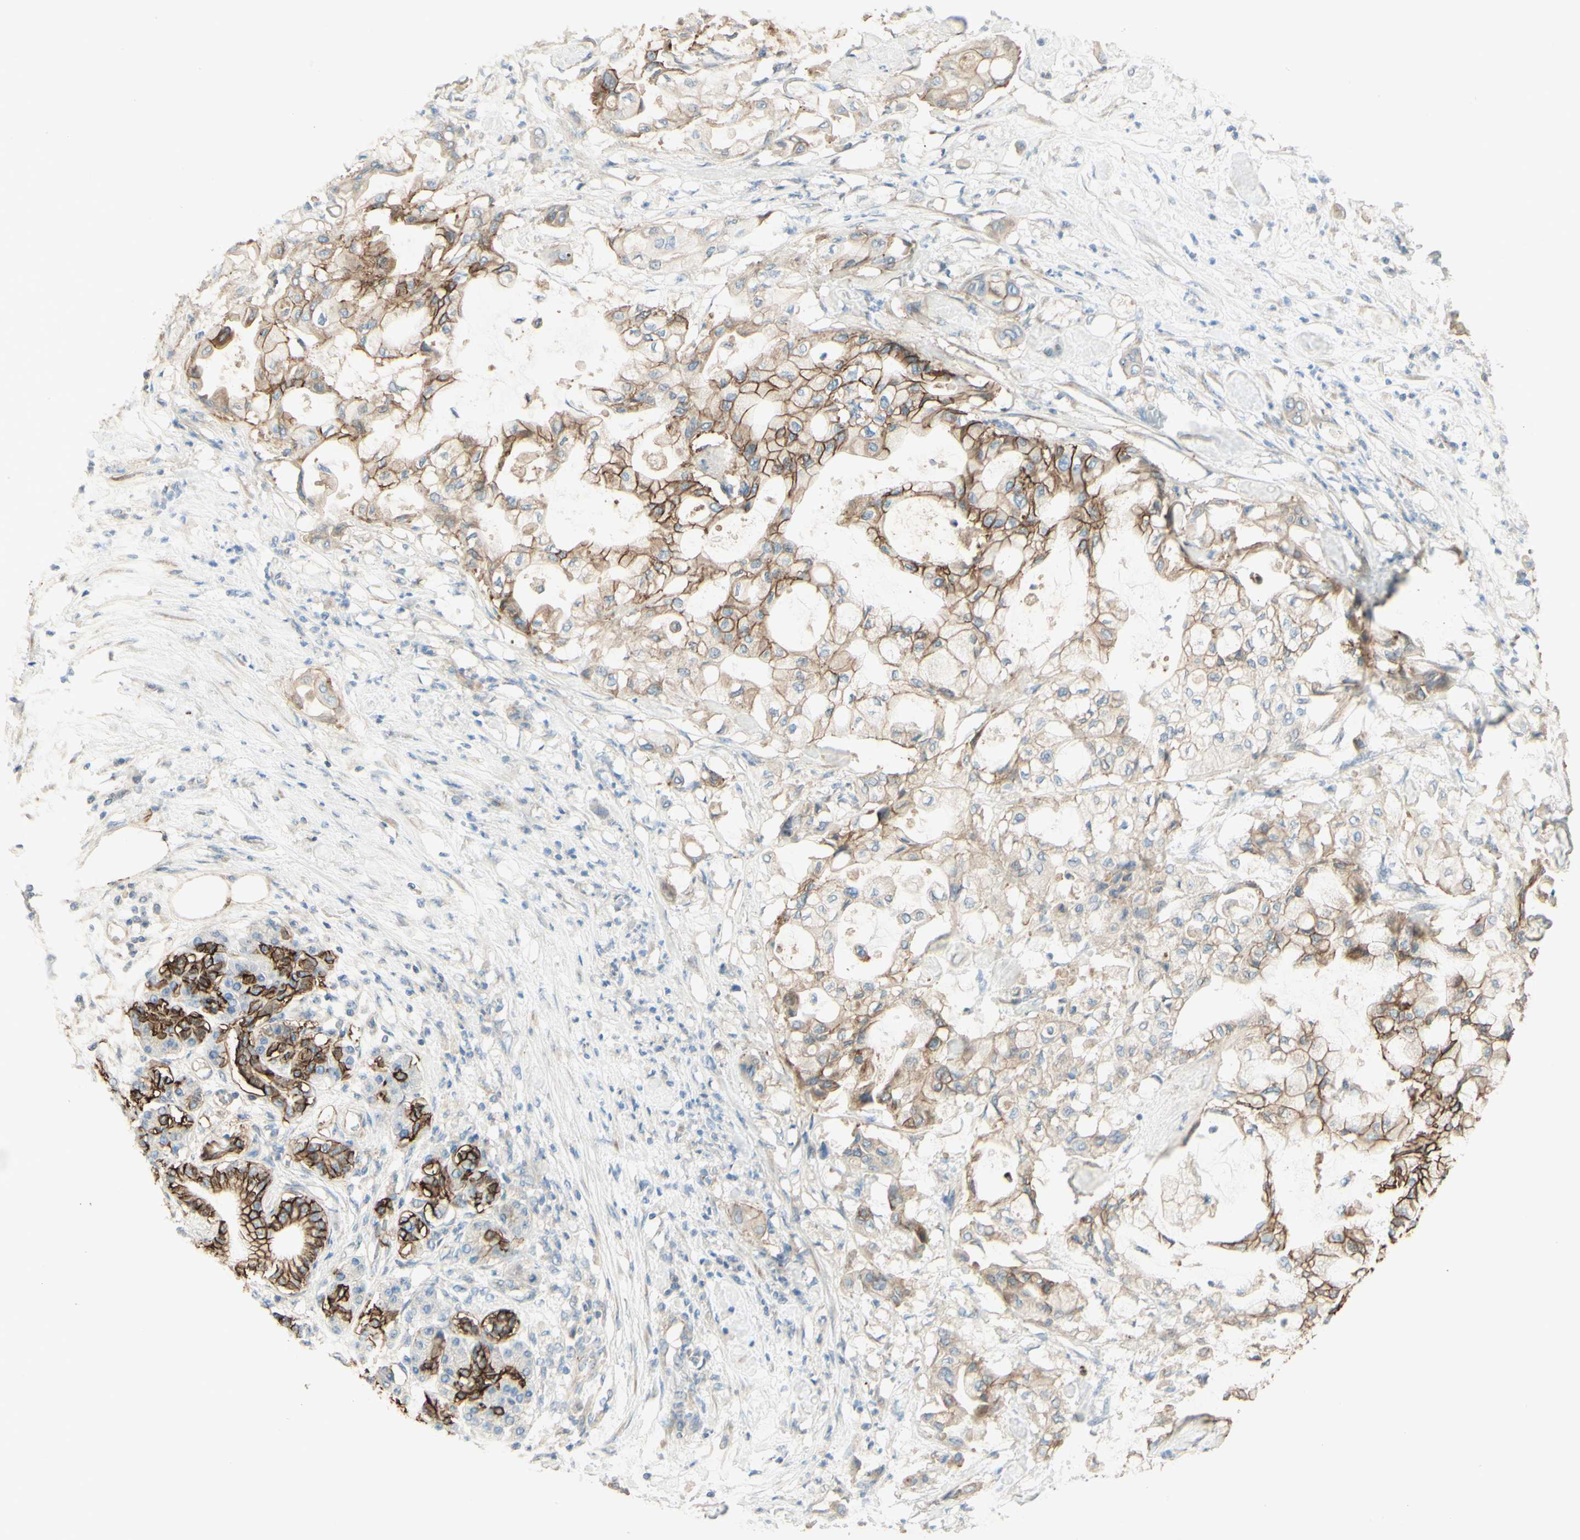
{"staining": {"intensity": "moderate", "quantity": "25%-75%", "location": "cytoplasmic/membranous"}, "tissue": "pancreatic cancer", "cell_type": "Tumor cells", "image_type": "cancer", "snomed": [{"axis": "morphology", "description": "Adenocarcinoma, NOS"}, {"axis": "morphology", "description": "Adenocarcinoma, metastatic, NOS"}, {"axis": "topography", "description": "Lymph node"}, {"axis": "topography", "description": "Pancreas"}, {"axis": "topography", "description": "Duodenum"}], "caption": "Immunohistochemistry (DAB) staining of human metastatic adenocarcinoma (pancreatic) exhibits moderate cytoplasmic/membranous protein positivity in approximately 25%-75% of tumor cells.", "gene": "RNF149", "patient": {"sex": "female", "age": 64}}